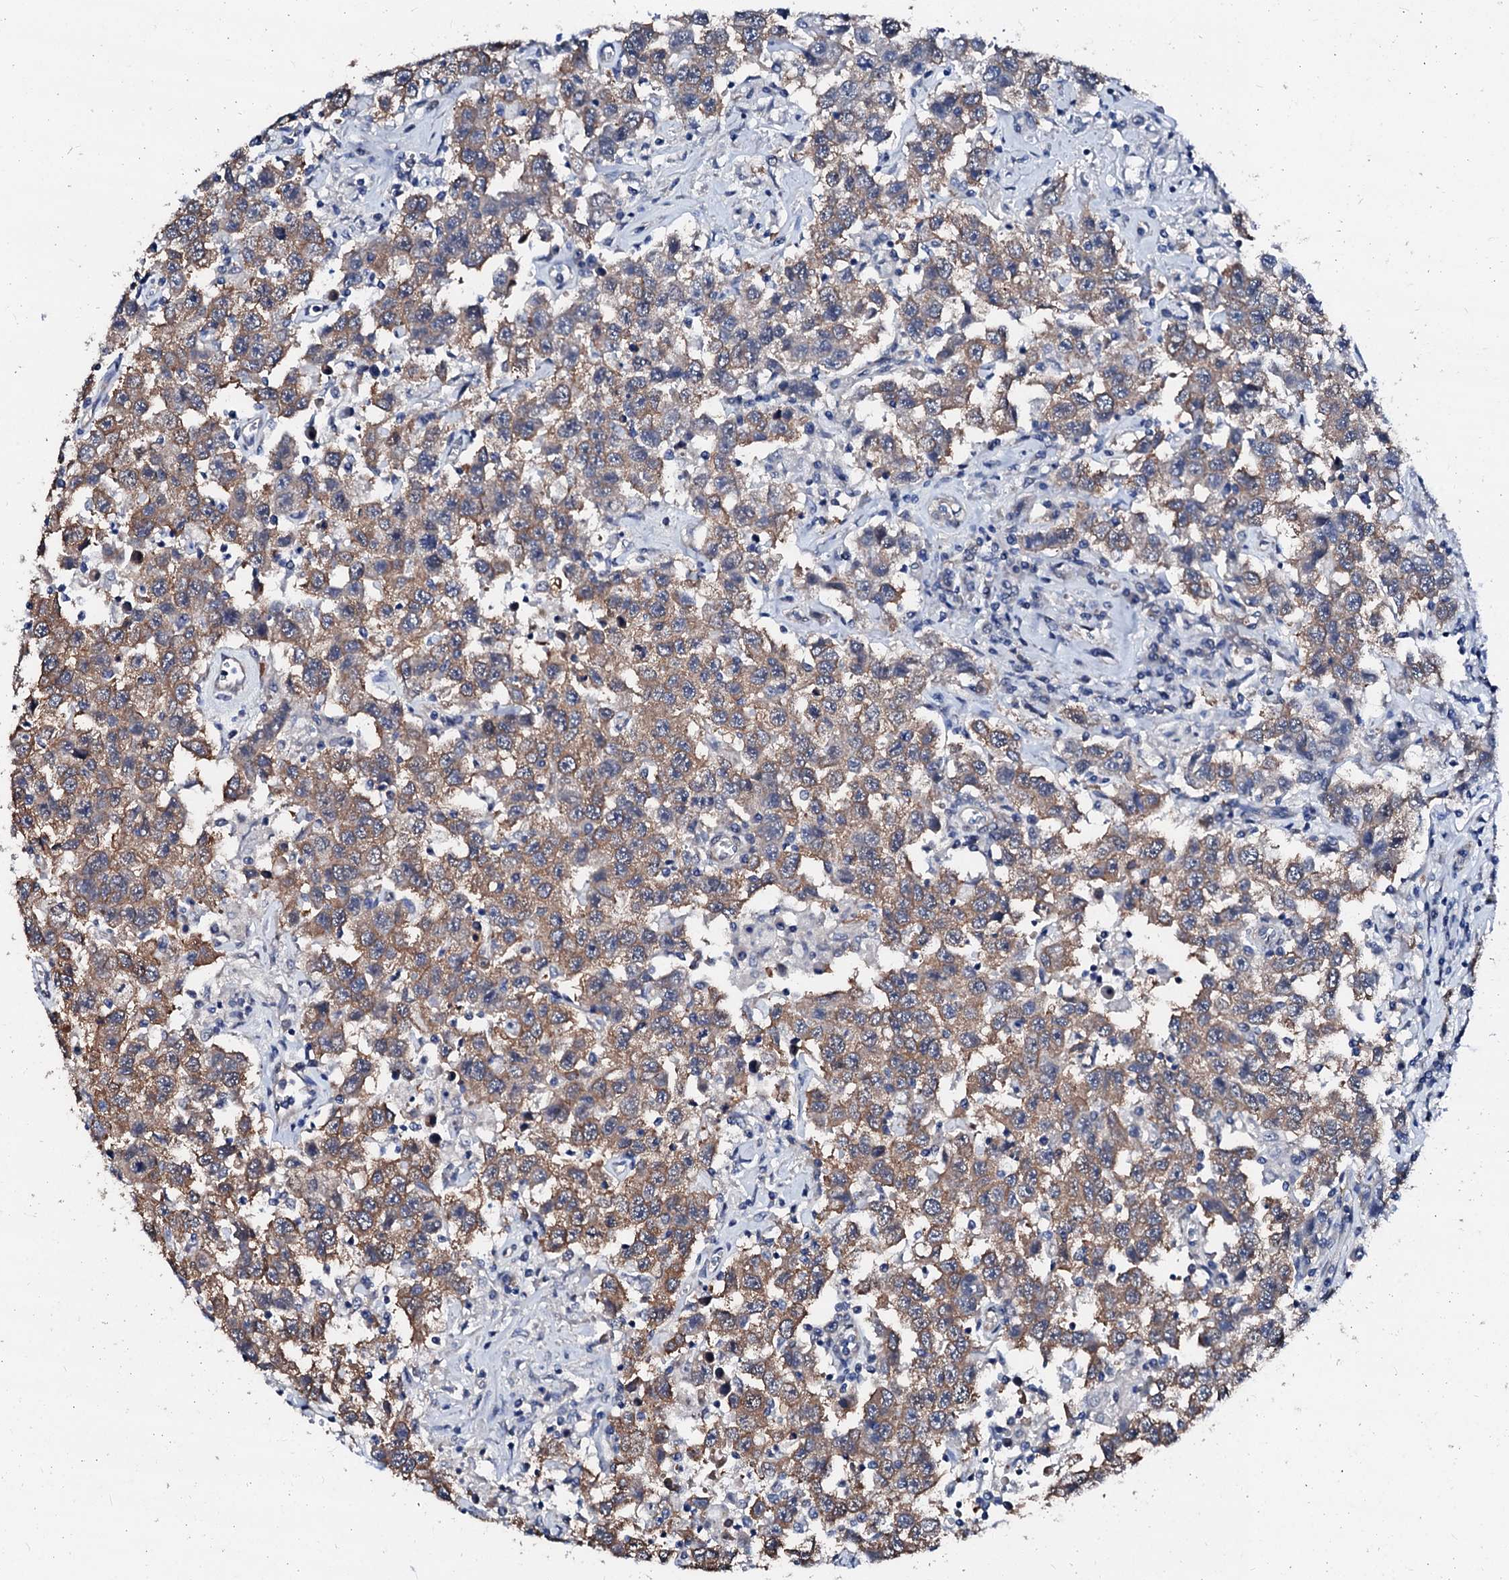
{"staining": {"intensity": "moderate", "quantity": ">75%", "location": "cytoplasmic/membranous"}, "tissue": "testis cancer", "cell_type": "Tumor cells", "image_type": "cancer", "snomed": [{"axis": "morphology", "description": "Seminoma, NOS"}, {"axis": "topography", "description": "Testis"}], "caption": "Protein staining reveals moderate cytoplasmic/membranous expression in about >75% of tumor cells in testis cancer (seminoma).", "gene": "CSN2", "patient": {"sex": "male", "age": 41}}